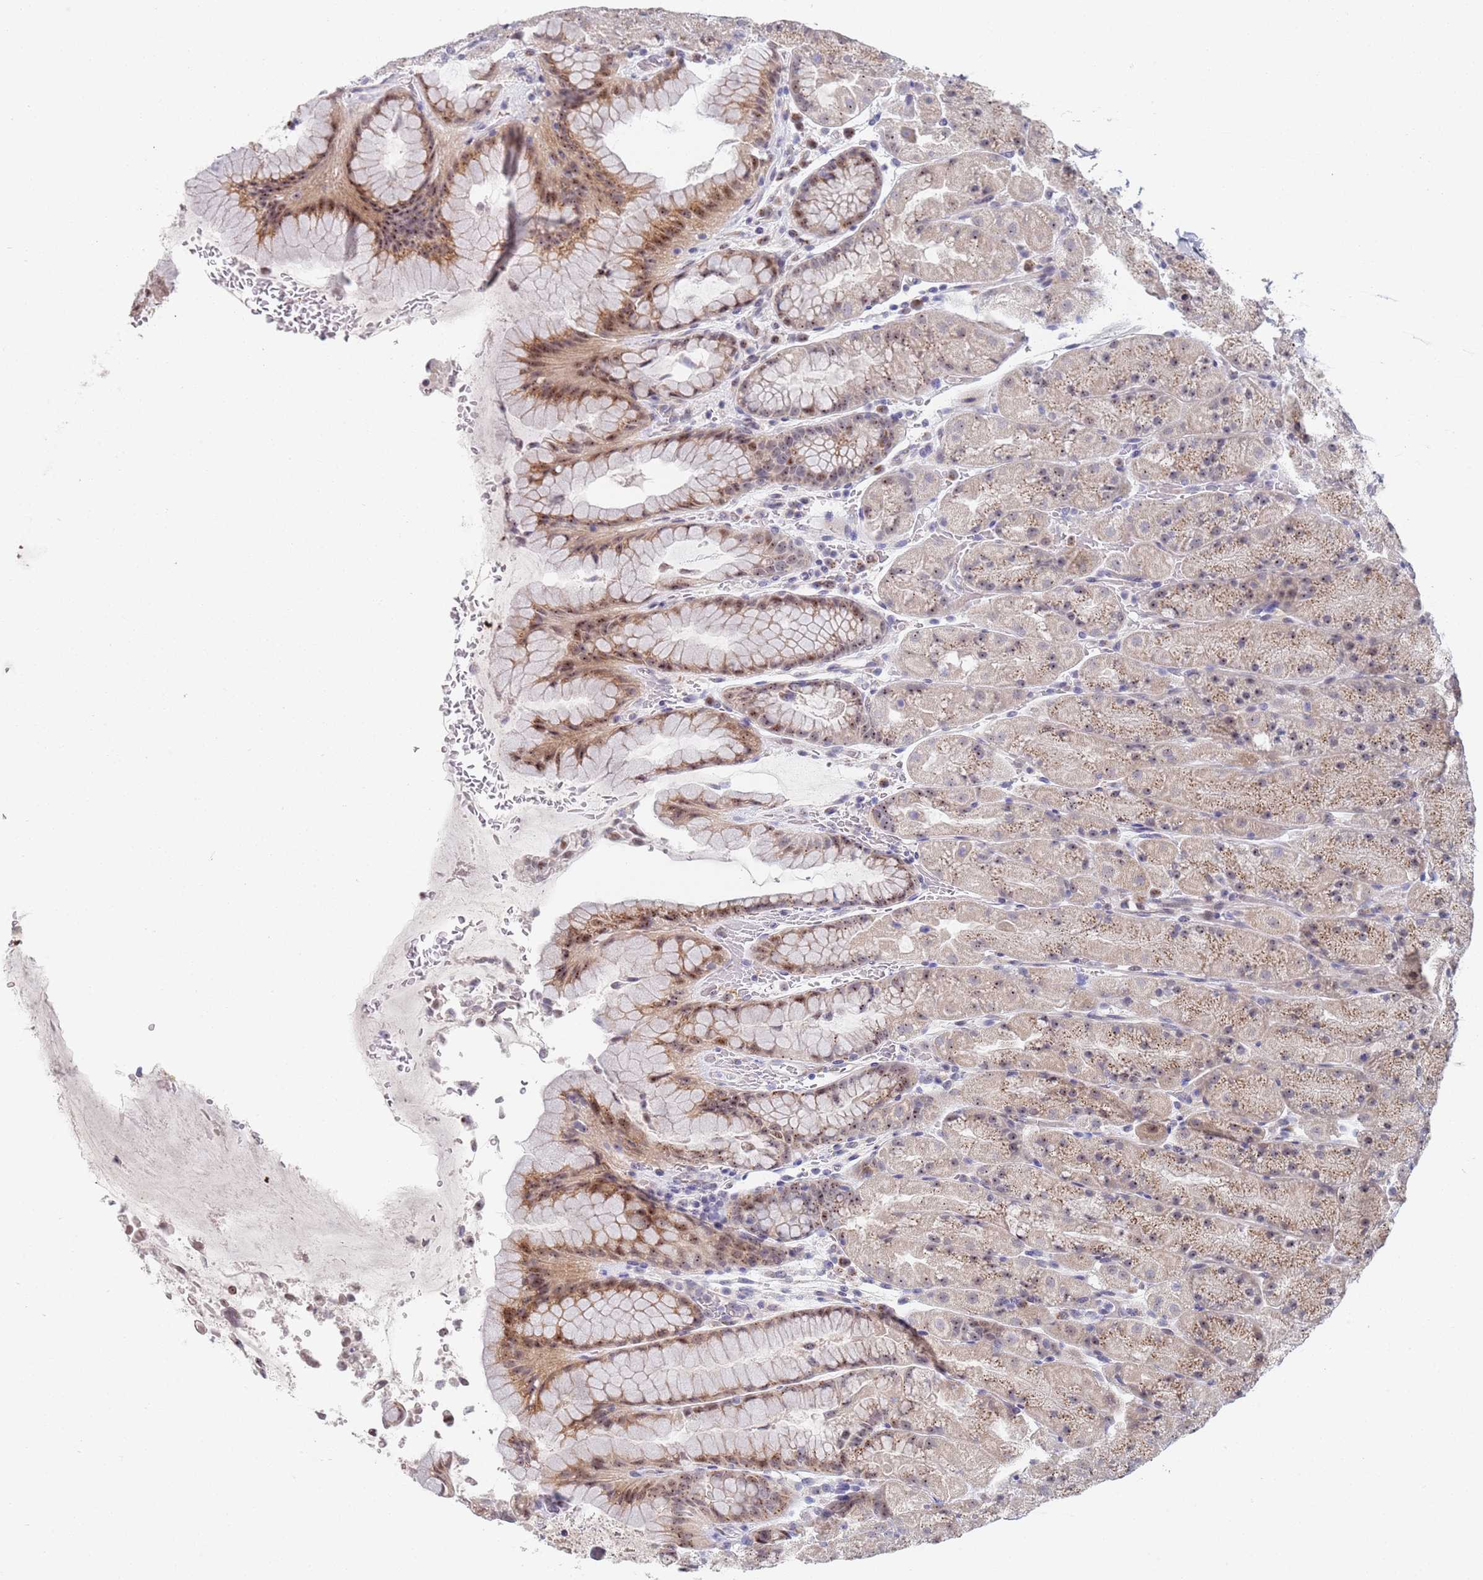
{"staining": {"intensity": "moderate", "quantity": "25%-75%", "location": "cytoplasmic/membranous,nuclear"}, "tissue": "stomach", "cell_type": "Glandular cells", "image_type": "normal", "snomed": [{"axis": "morphology", "description": "Normal tissue, NOS"}, {"axis": "topography", "description": "Stomach, upper"}, {"axis": "topography", "description": "Stomach, lower"}], "caption": "A histopathology image showing moderate cytoplasmic/membranous,nuclear expression in about 25%-75% of glandular cells in unremarkable stomach, as visualized by brown immunohistochemical staining.", "gene": "PLCL2", "patient": {"sex": "male", "age": 67}}